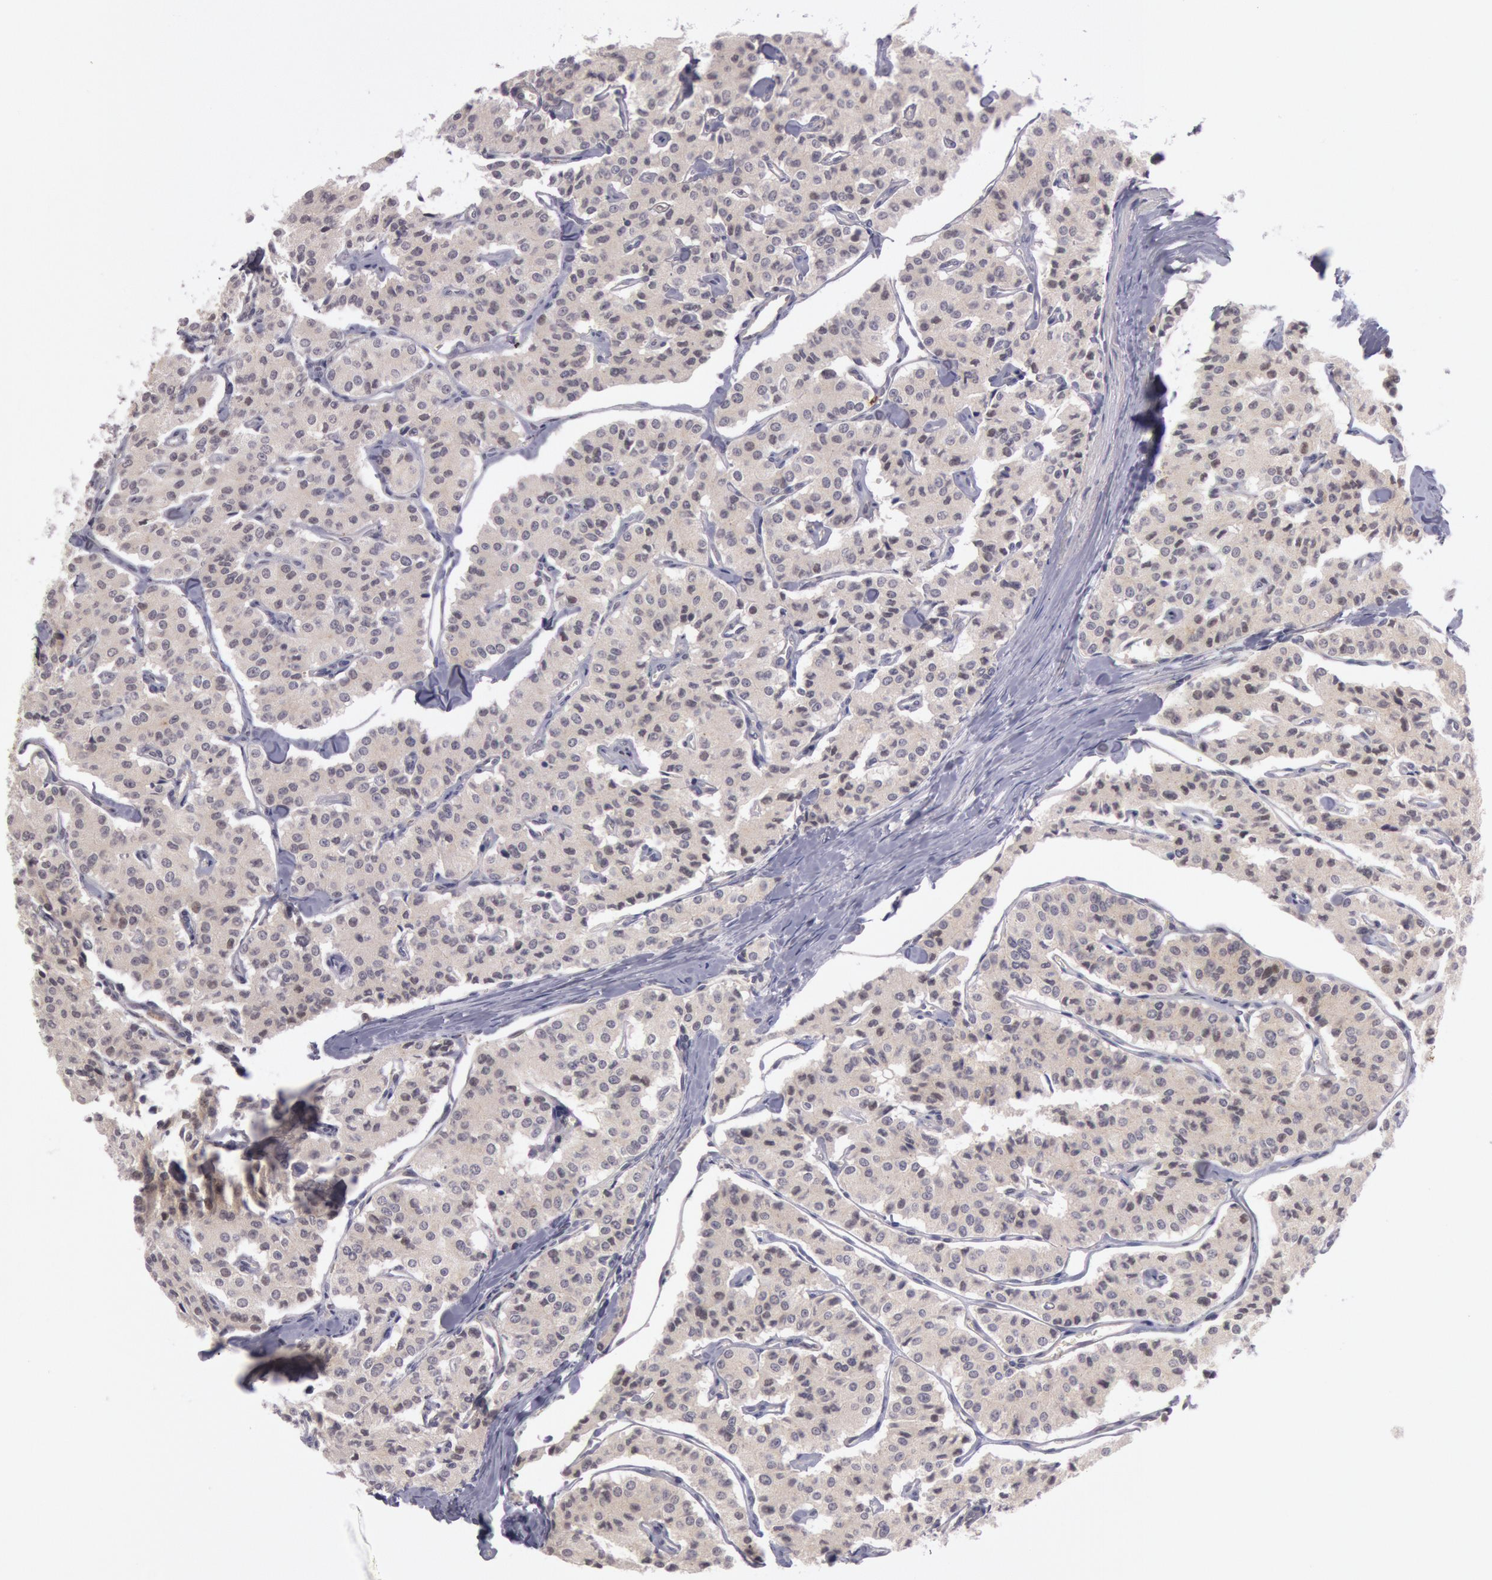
{"staining": {"intensity": "weak", "quantity": ">75%", "location": "cytoplasmic/membranous"}, "tissue": "carcinoid", "cell_type": "Tumor cells", "image_type": "cancer", "snomed": [{"axis": "morphology", "description": "Carcinoid, malignant, NOS"}, {"axis": "topography", "description": "Bronchus"}], "caption": "Weak cytoplasmic/membranous staining is identified in about >75% of tumor cells in carcinoid (malignant).", "gene": "TRIB2", "patient": {"sex": "male", "age": 55}}